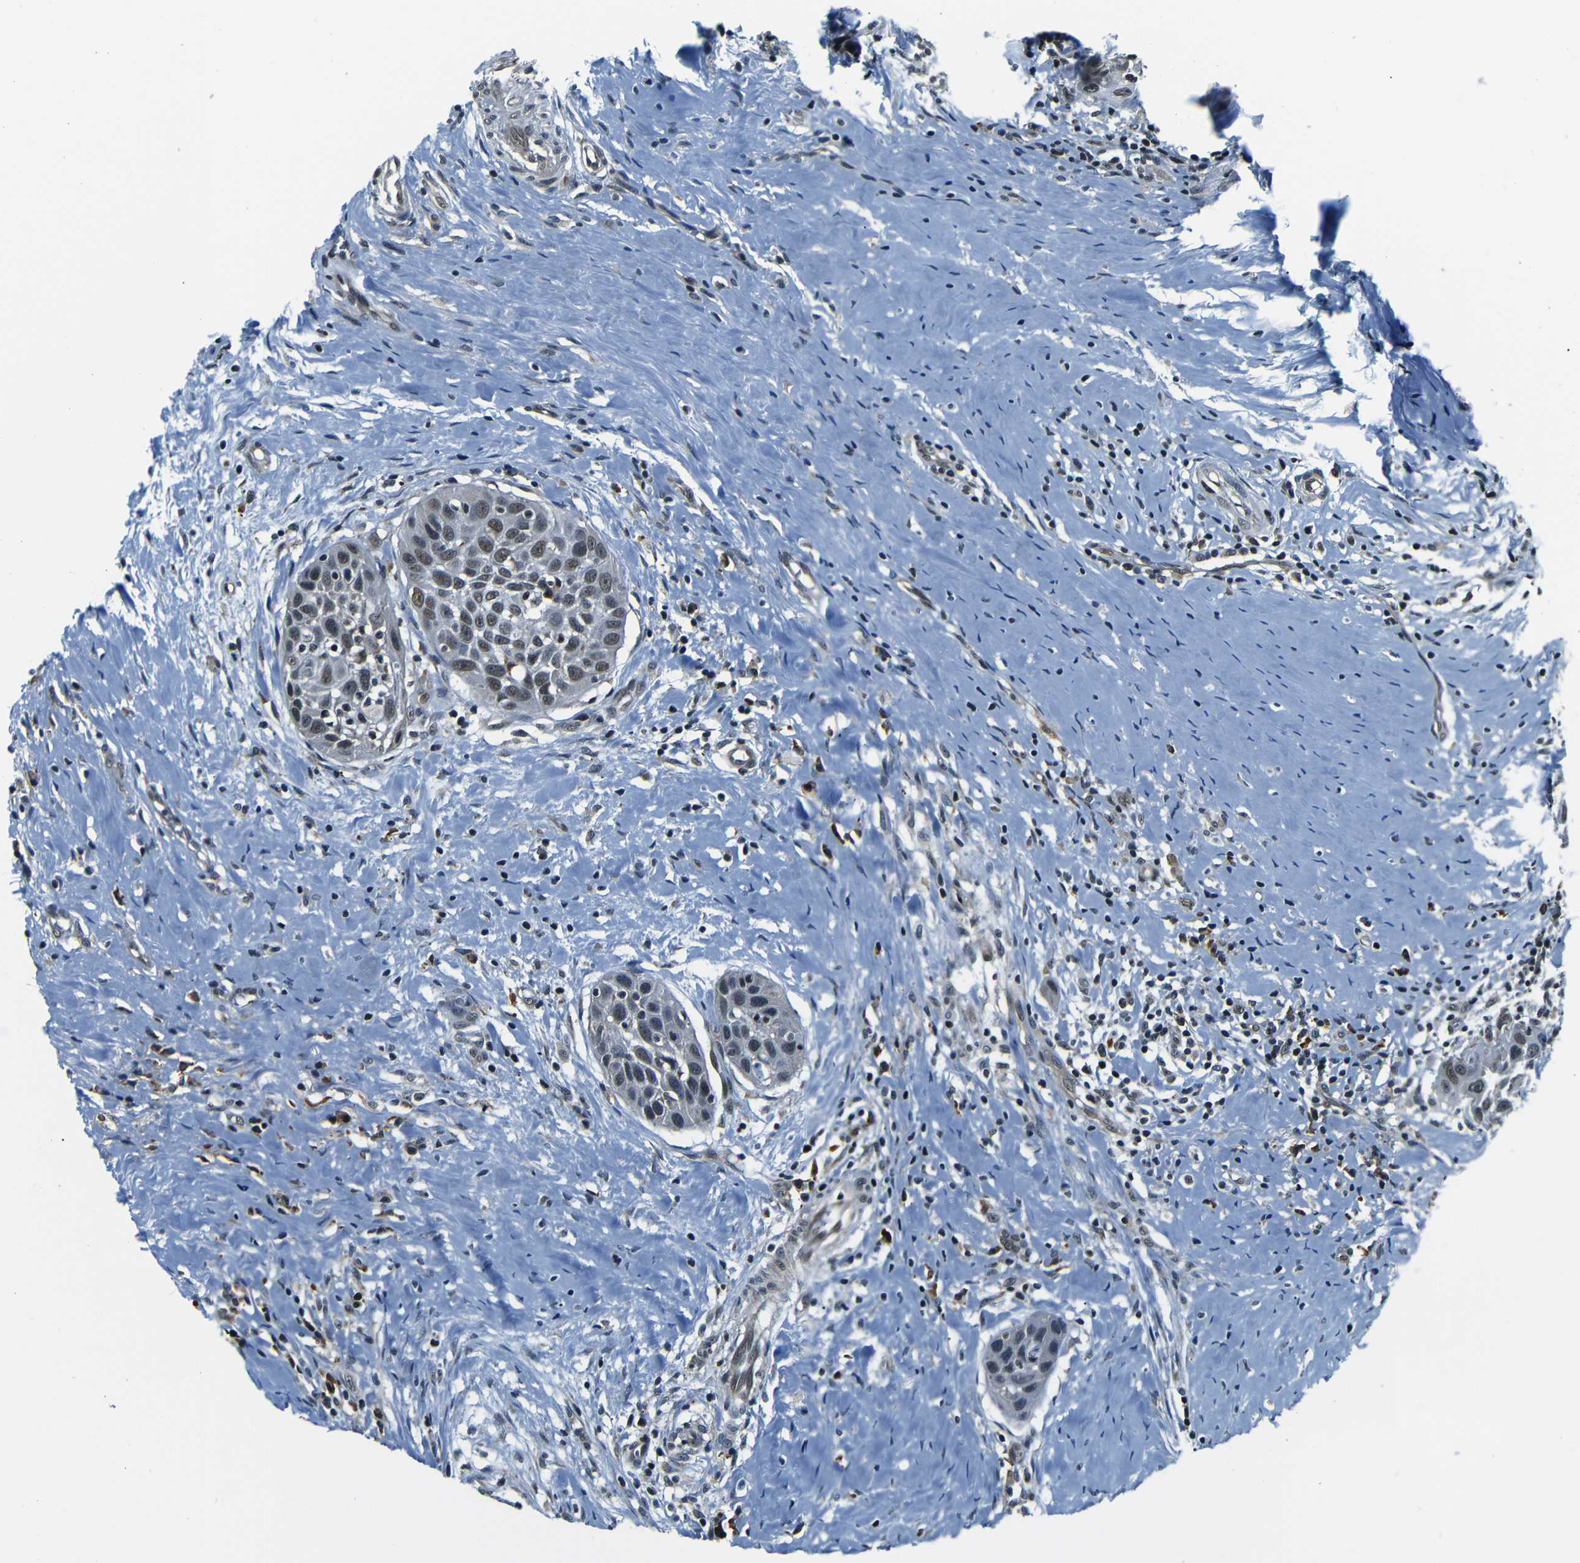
{"staining": {"intensity": "moderate", "quantity": "25%-75%", "location": "nuclear"}, "tissue": "head and neck cancer", "cell_type": "Tumor cells", "image_type": "cancer", "snomed": [{"axis": "morphology", "description": "Normal tissue, NOS"}, {"axis": "morphology", "description": "Squamous cell carcinoma, NOS"}, {"axis": "topography", "description": "Oral tissue"}, {"axis": "topography", "description": "Head-Neck"}], "caption": "Head and neck cancer tissue displays moderate nuclear expression in approximately 25%-75% of tumor cells, visualized by immunohistochemistry. (Brightfield microscopy of DAB IHC at high magnification).", "gene": "NCBP3", "patient": {"sex": "female", "age": 50}}